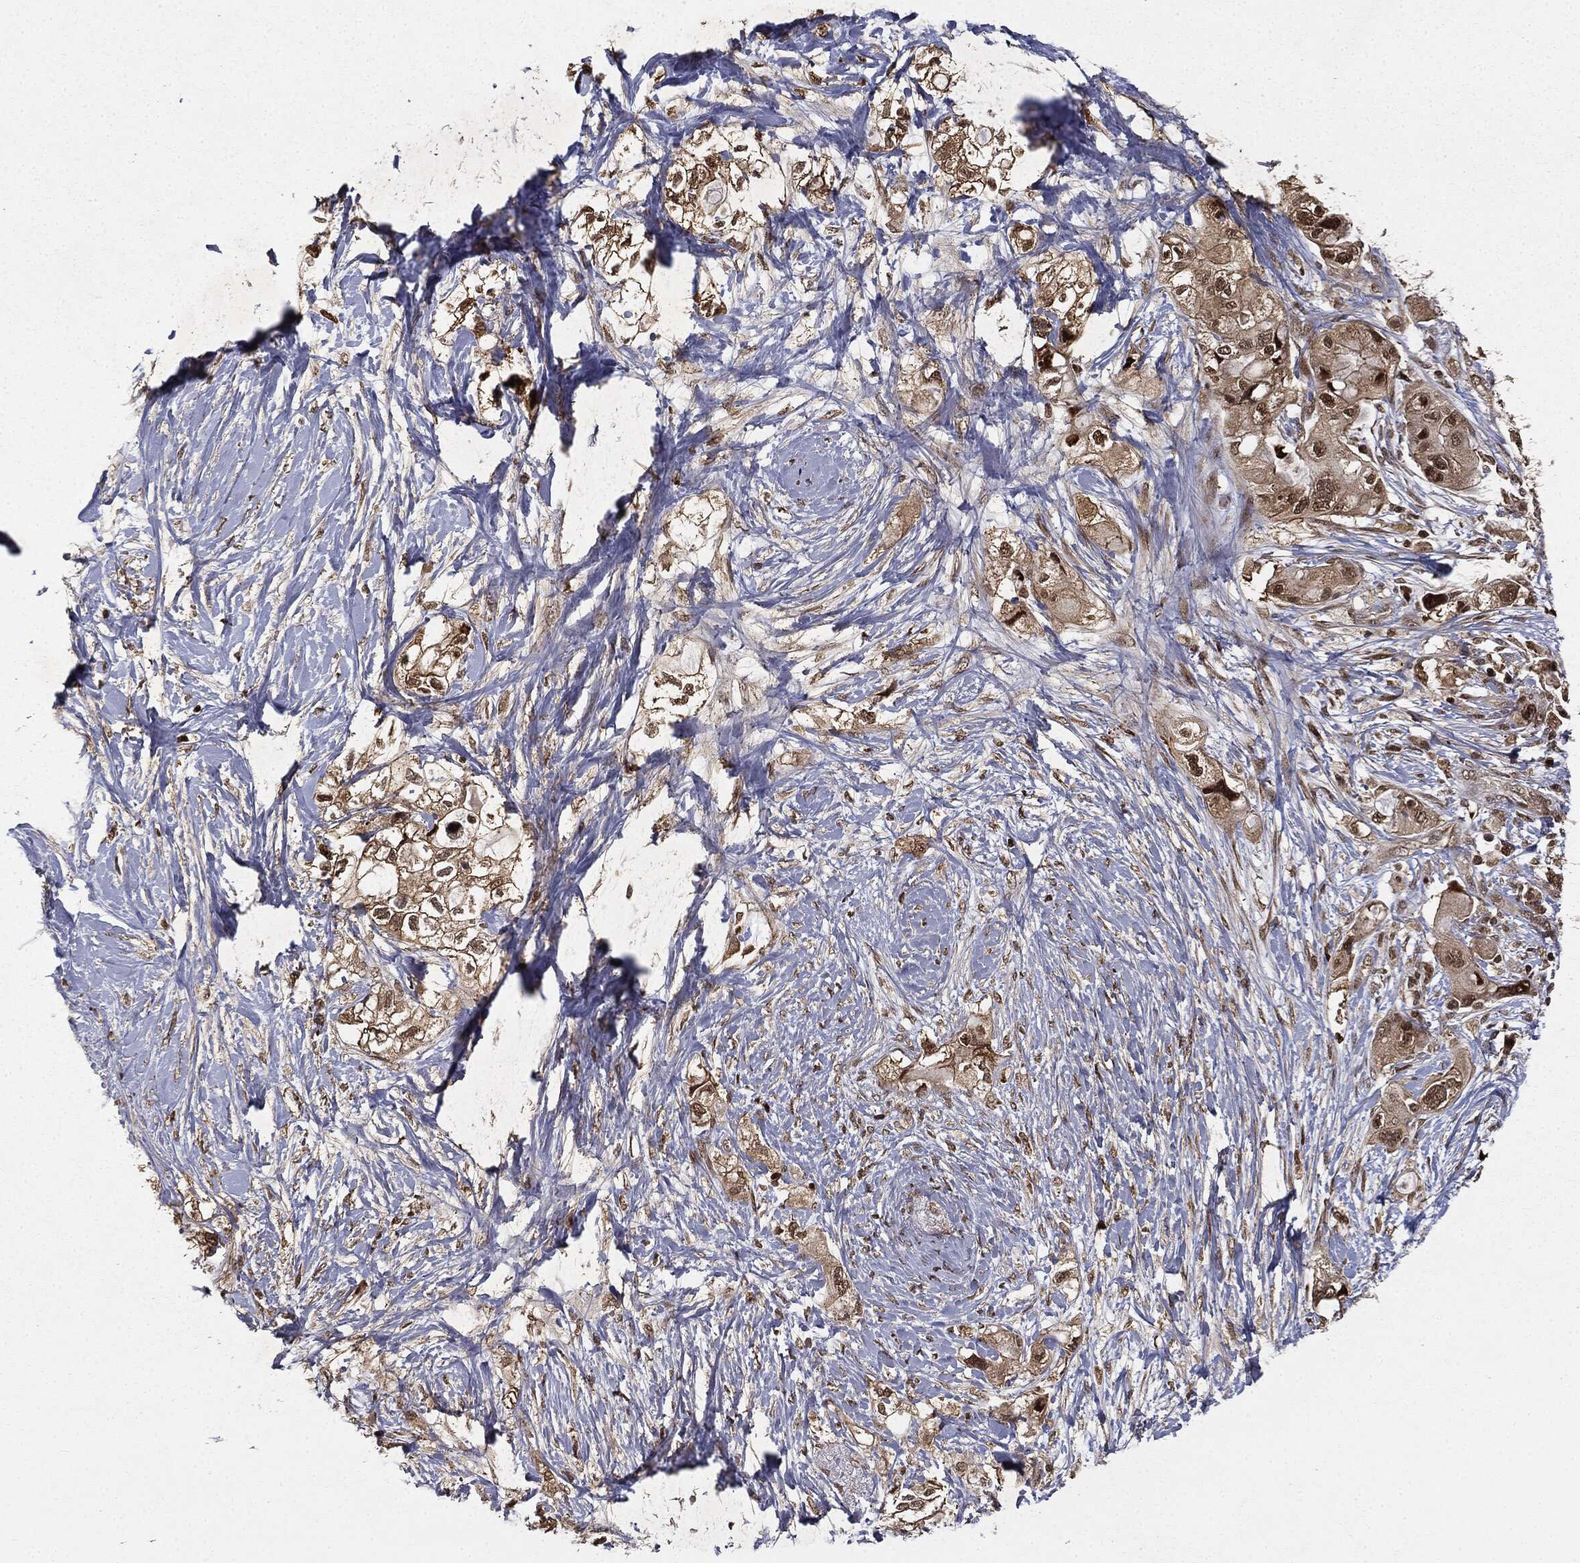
{"staining": {"intensity": "moderate", "quantity": ">75%", "location": "cytoplasmic/membranous,nuclear"}, "tissue": "pancreatic cancer", "cell_type": "Tumor cells", "image_type": "cancer", "snomed": [{"axis": "morphology", "description": "Adenocarcinoma, NOS"}, {"axis": "topography", "description": "Pancreas"}], "caption": "Human pancreatic cancer stained with a brown dye demonstrates moderate cytoplasmic/membranous and nuclear positive positivity in approximately >75% of tumor cells.", "gene": "ZNHIT6", "patient": {"sex": "female", "age": 56}}